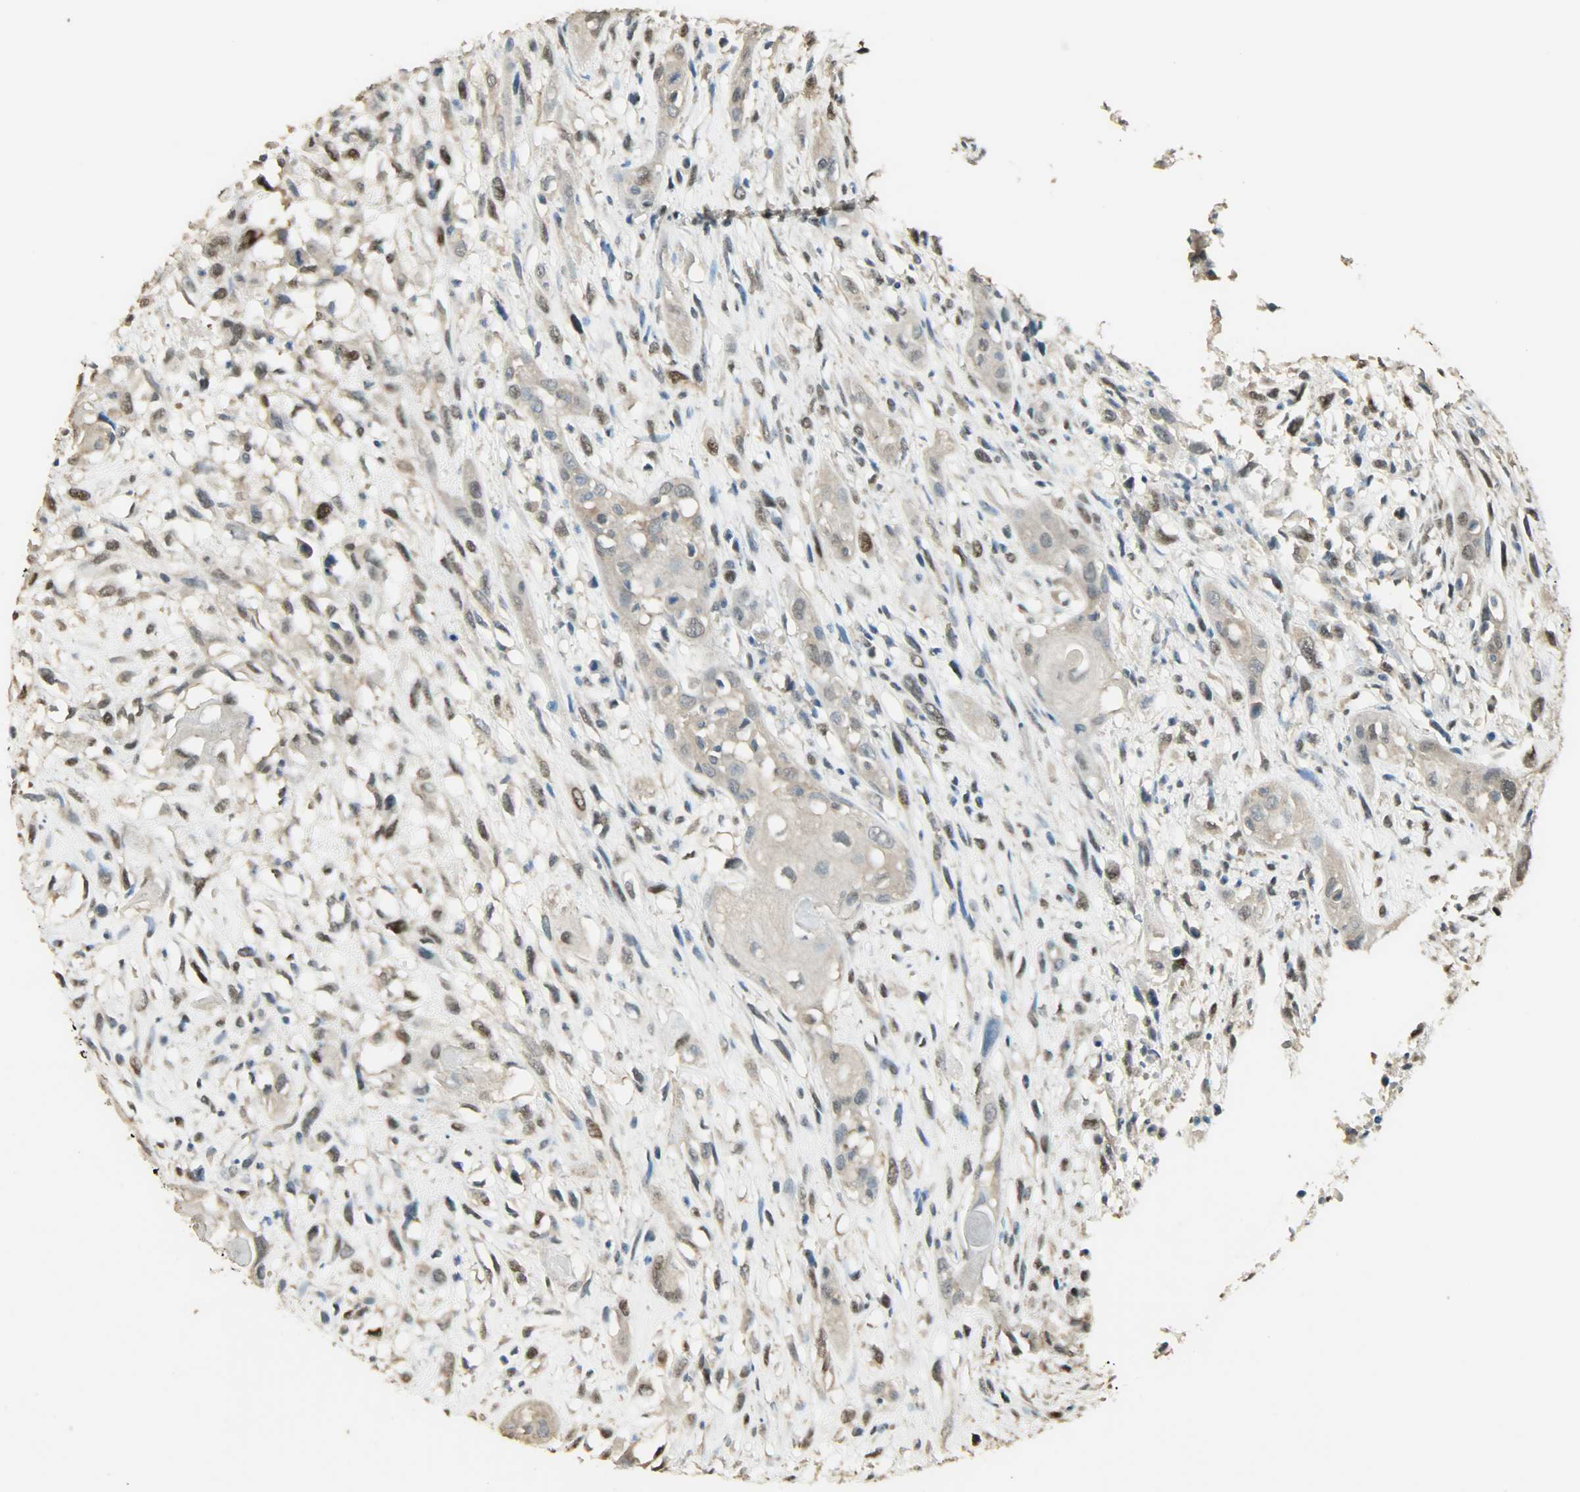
{"staining": {"intensity": "moderate", "quantity": "25%-75%", "location": "nuclear"}, "tissue": "head and neck cancer", "cell_type": "Tumor cells", "image_type": "cancer", "snomed": [{"axis": "morphology", "description": "Necrosis, NOS"}, {"axis": "morphology", "description": "Neoplasm, malignant, NOS"}, {"axis": "topography", "description": "Salivary gland"}, {"axis": "topography", "description": "Head-Neck"}], "caption": "Immunohistochemical staining of human head and neck neoplasm (malignant) displays medium levels of moderate nuclear protein positivity in approximately 25%-75% of tumor cells.", "gene": "PRMT5", "patient": {"sex": "male", "age": 43}}